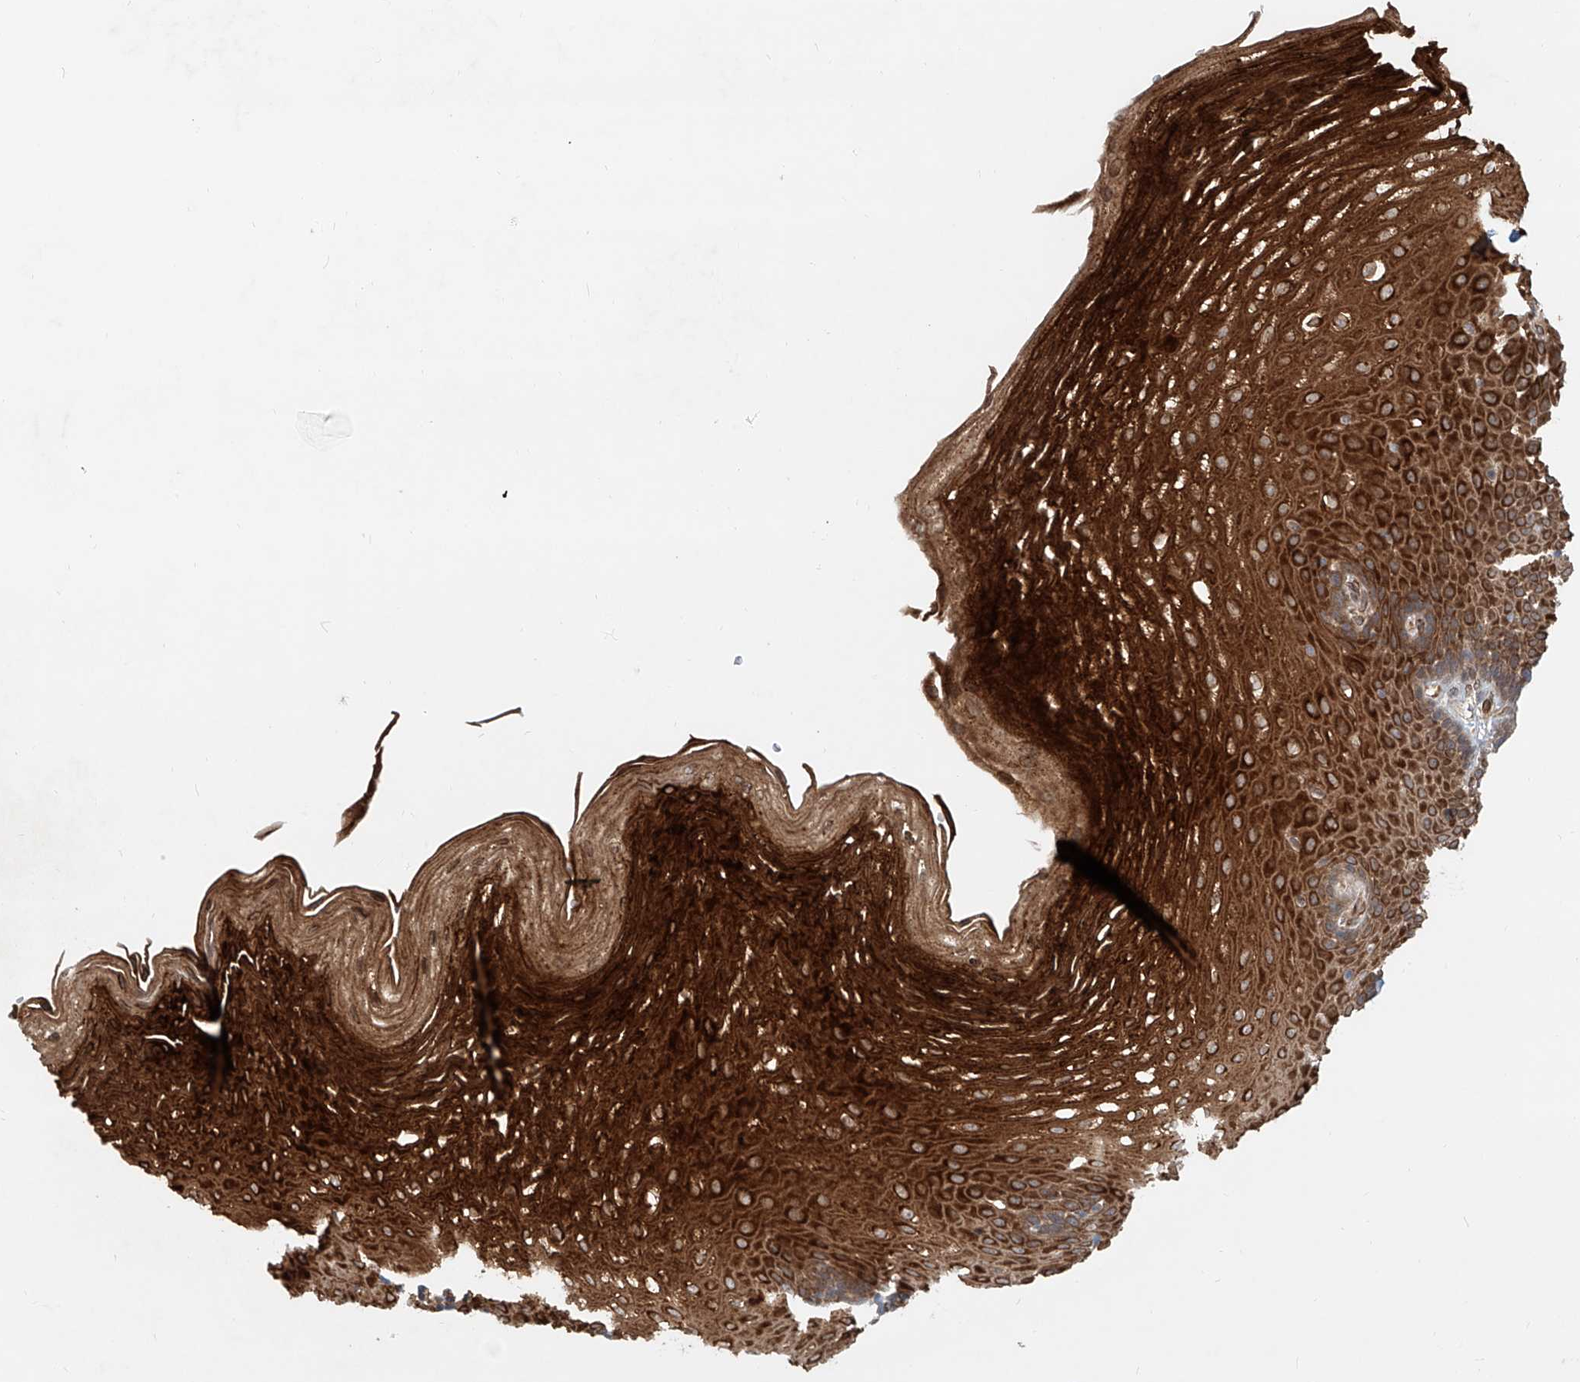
{"staining": {"intensity": "strong", "quantity": ">75%", "location": "cytoplasmic/membranous"}, "tissue": "esophagus", "cell_type": "Squamous epithelial cells", "image_type": "normal", "snomed": [{"axis": "morphology", "description": "Normal tissue, NOS"}, {"axis": "topography", "description": "Esophagus"}], "caption": "The micrograph demonstrates immunohistochemical staining of normal esophagus. There is strong cytoplasmic/membranous expression is seen in about >75% of squamous epithelial cells. The protein is stained brown, and the nuclei are stained in blue (DAB IHC with brightfield microscopy, high magnification).", "gene": "SASH1", "patient": {"sex": "female", "age": 66}}